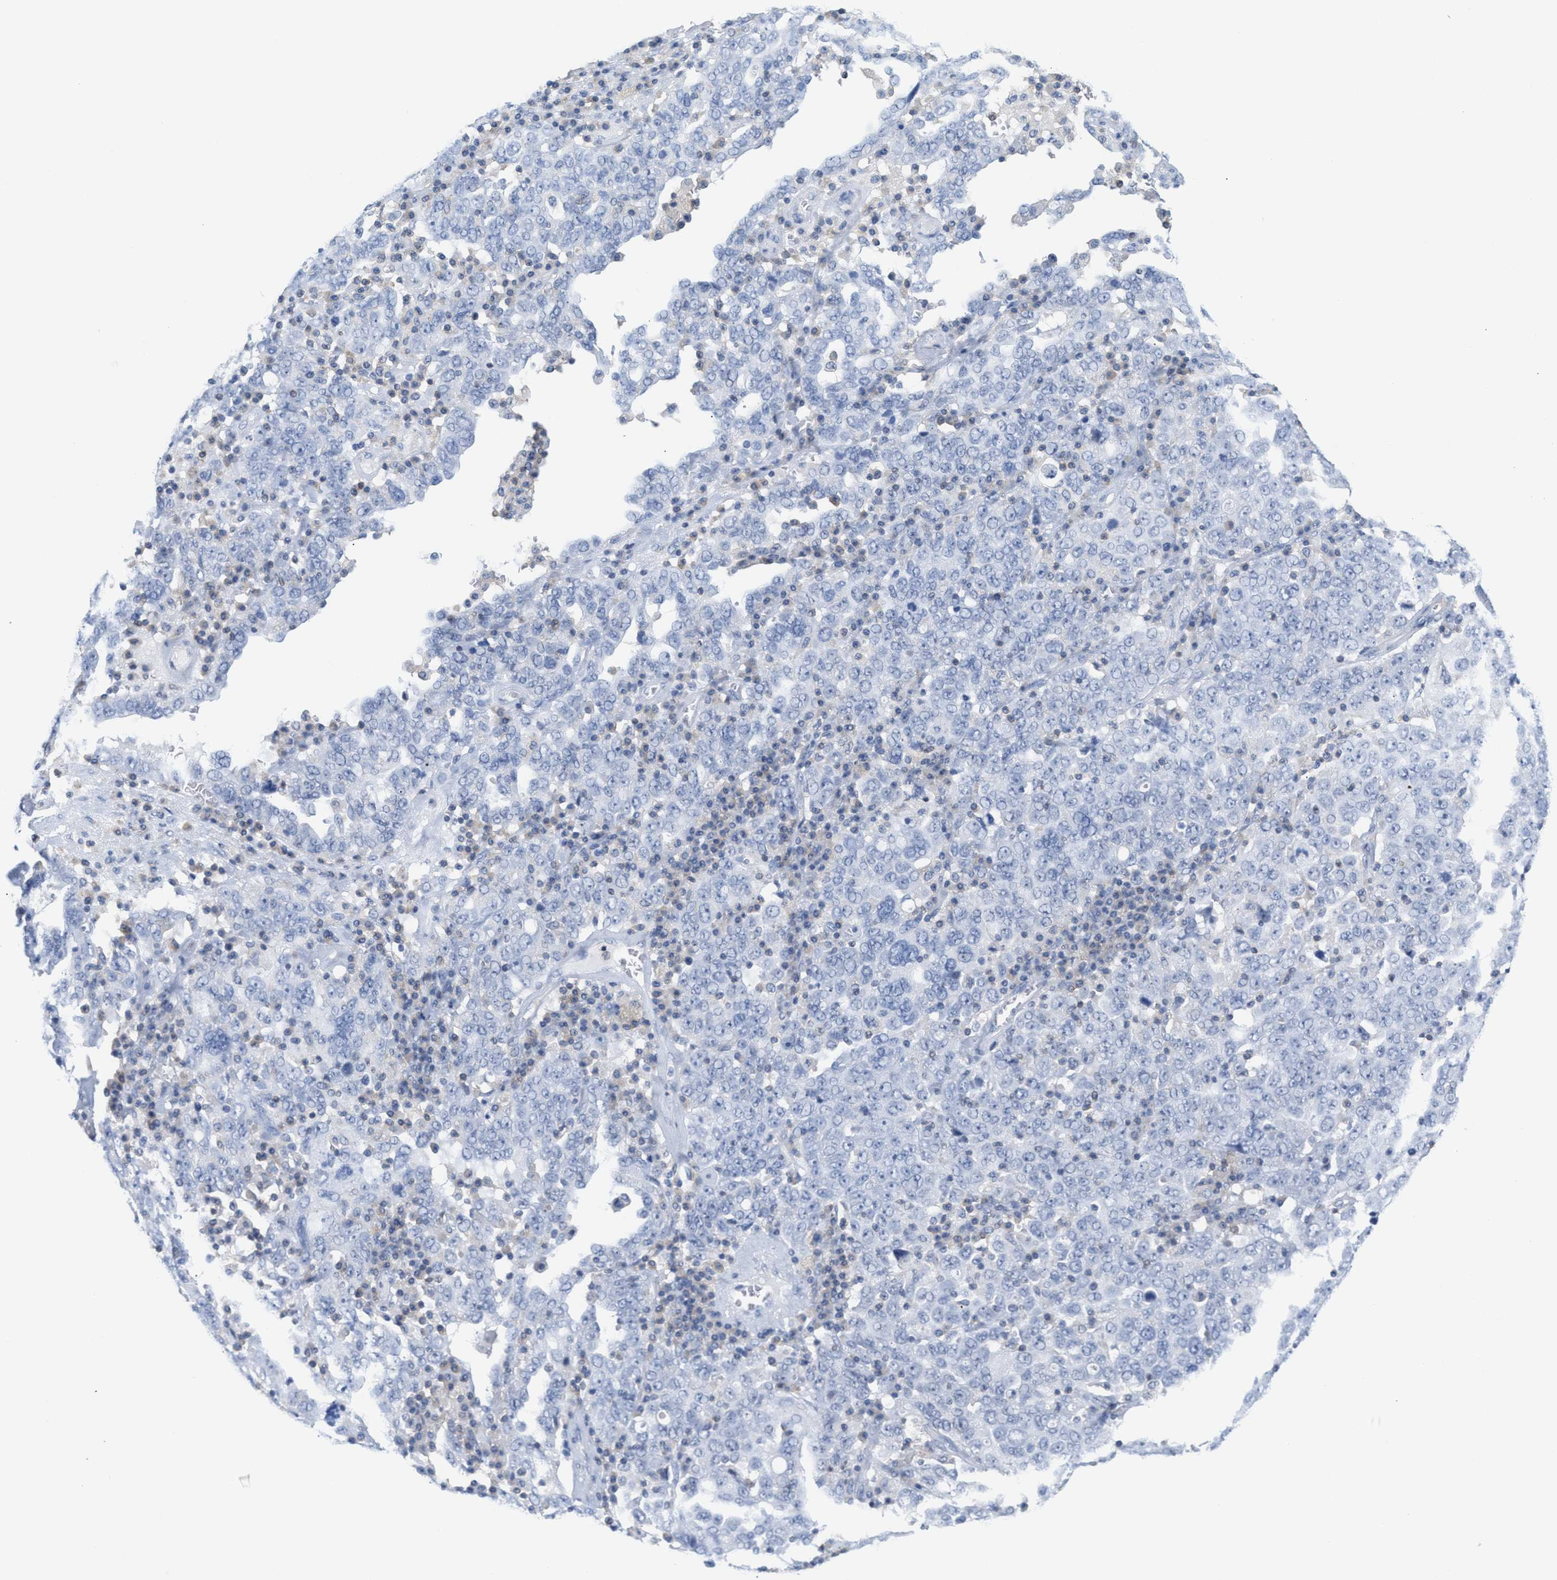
{"staining": {"intensity": "negative", "quantity": "none", "location": "none"}, "tissue": "ovarian cancer", "cell_type": "Tumor cells", "image_type": "cancer", "snomed": [{"axis": "morphology", "description": "Carcinoma, endometroid"}, {"axis": "topography", "description": "Ovary"}], "caption": "An image of endometroid carcinoma (ovarian) stained for a protein shows no brown staining in tumor cells.", "gene": "IL16", "patient": {"sex": "female", "age": 62}}